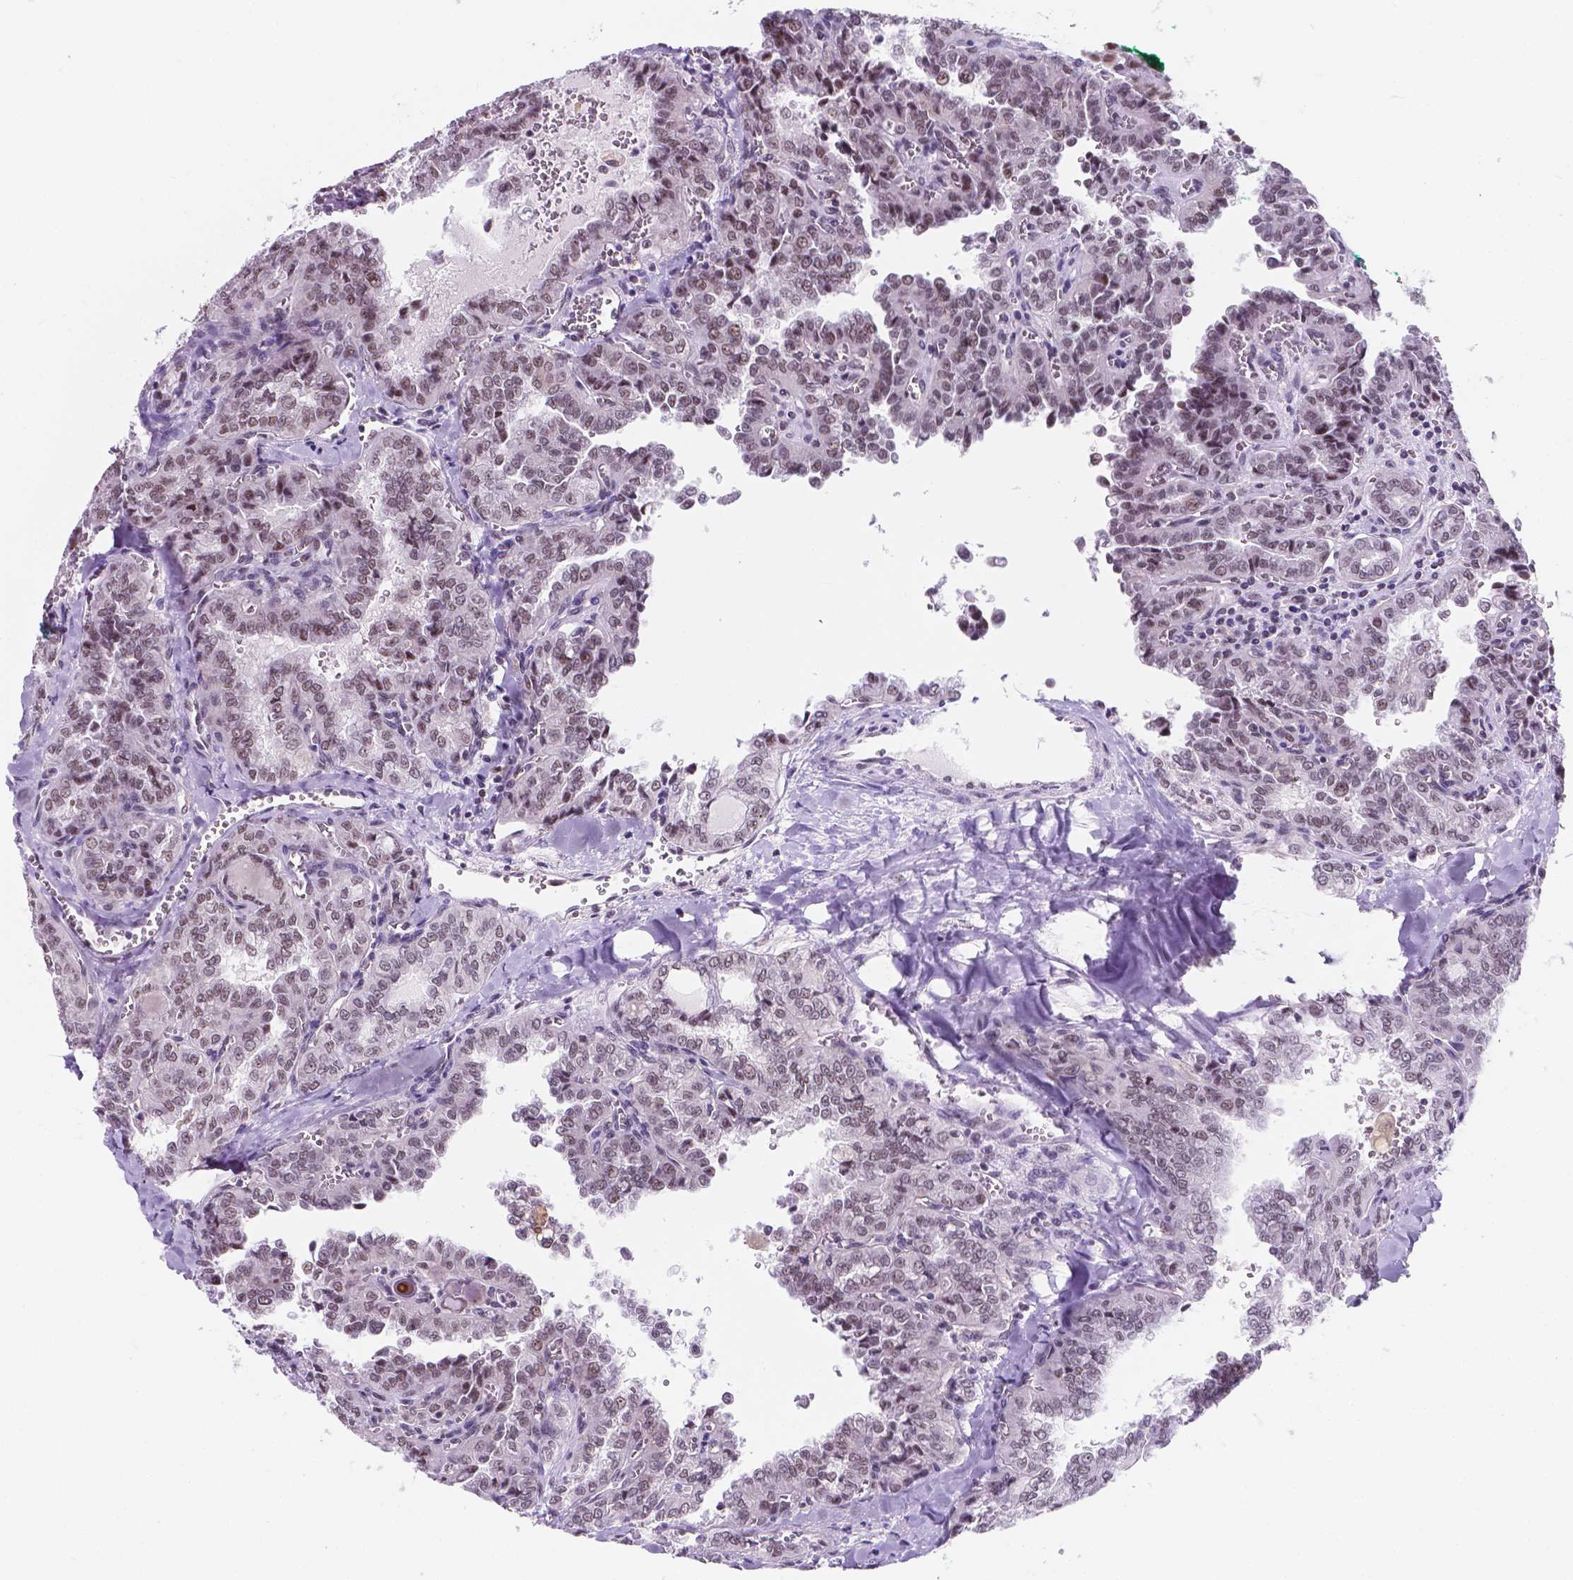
{"staining": {"intensity": "moderate", "quantity": "25%-75%", "location": "nuclear"}, "tissue": "thyroid cancer", "cell_type": "Tumor cells", "image_type": "cancer", "snomed": [{"axis": "morphology", "description": "Papillary adenocarcinoma, NOS"}, {"axis": "topography", "description": "Thyroid gland"}], "caption": "Papillary adenocarcinoma (thyroid) stained with DAB (3,3'-diaminobenzidine) immunohistochemistry reveals medium levels of moderate nuclear staining in approximately 25%-75% of tumor cells.", "gene": "BCAS2", "patient": {"sex": "female", "age": 41}}